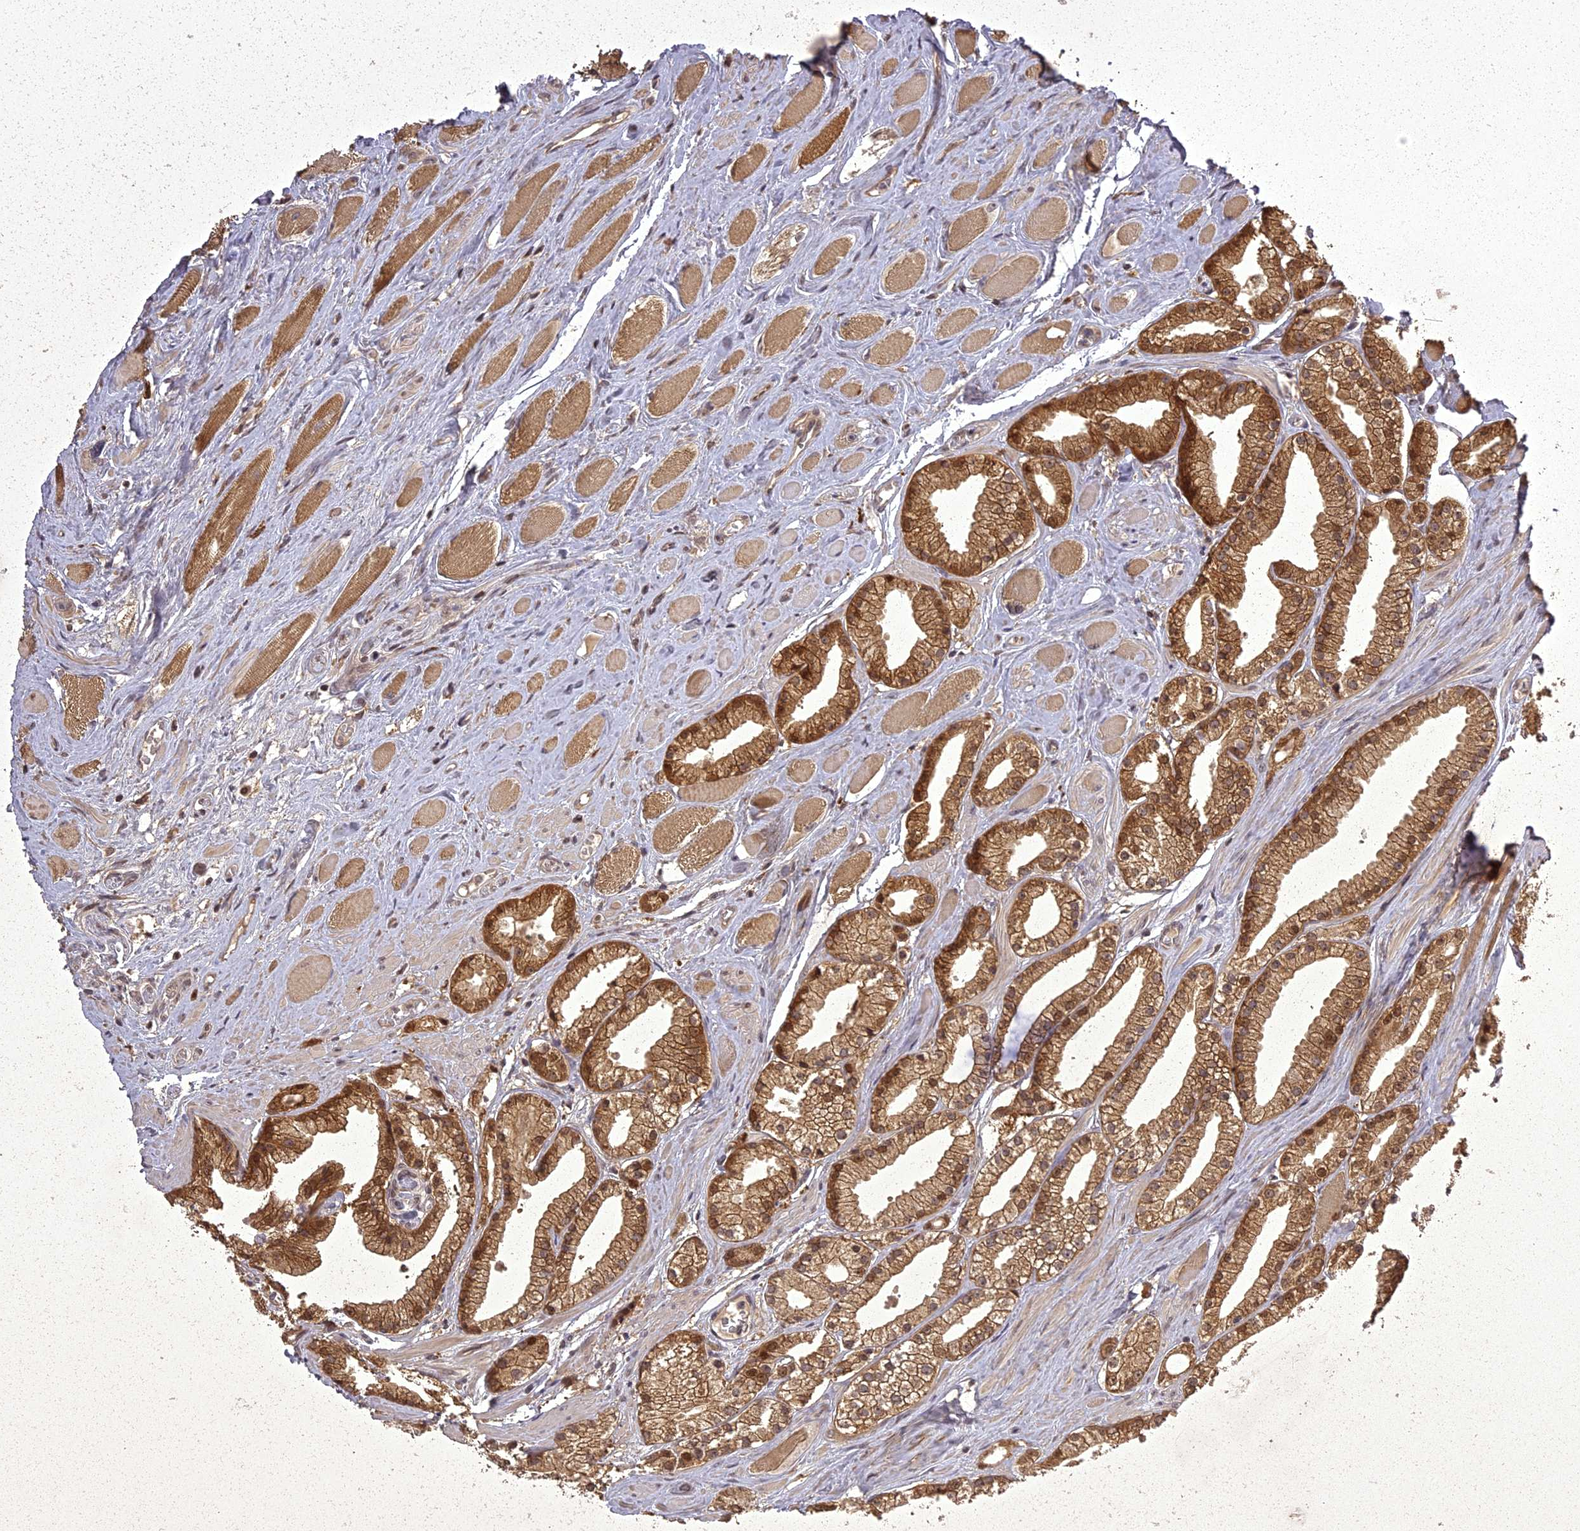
{"staining": {"intensity": "moderate", "quantity": ">75%", "location": "cytoplasmic/membranous,nuclear"}, "tissue": "prostate cancer", "cell_type": "Tumor cells", "image_type": "cancer", "snomed": [{"axis": "morphology", "description": "Adenocarcinoma, High grade"}, {"axis": "topography", "description": "Prostate"}], "caption": "Prostate cancer (high-grade adenocarcinoma) stained for a protein (brown) exhibits moderate cytoplasmic/membranous and nuclear positive staining in about >75% of tumor cells.", "gene": "ING5", "patient": {"sex": "male", "age": 67}}